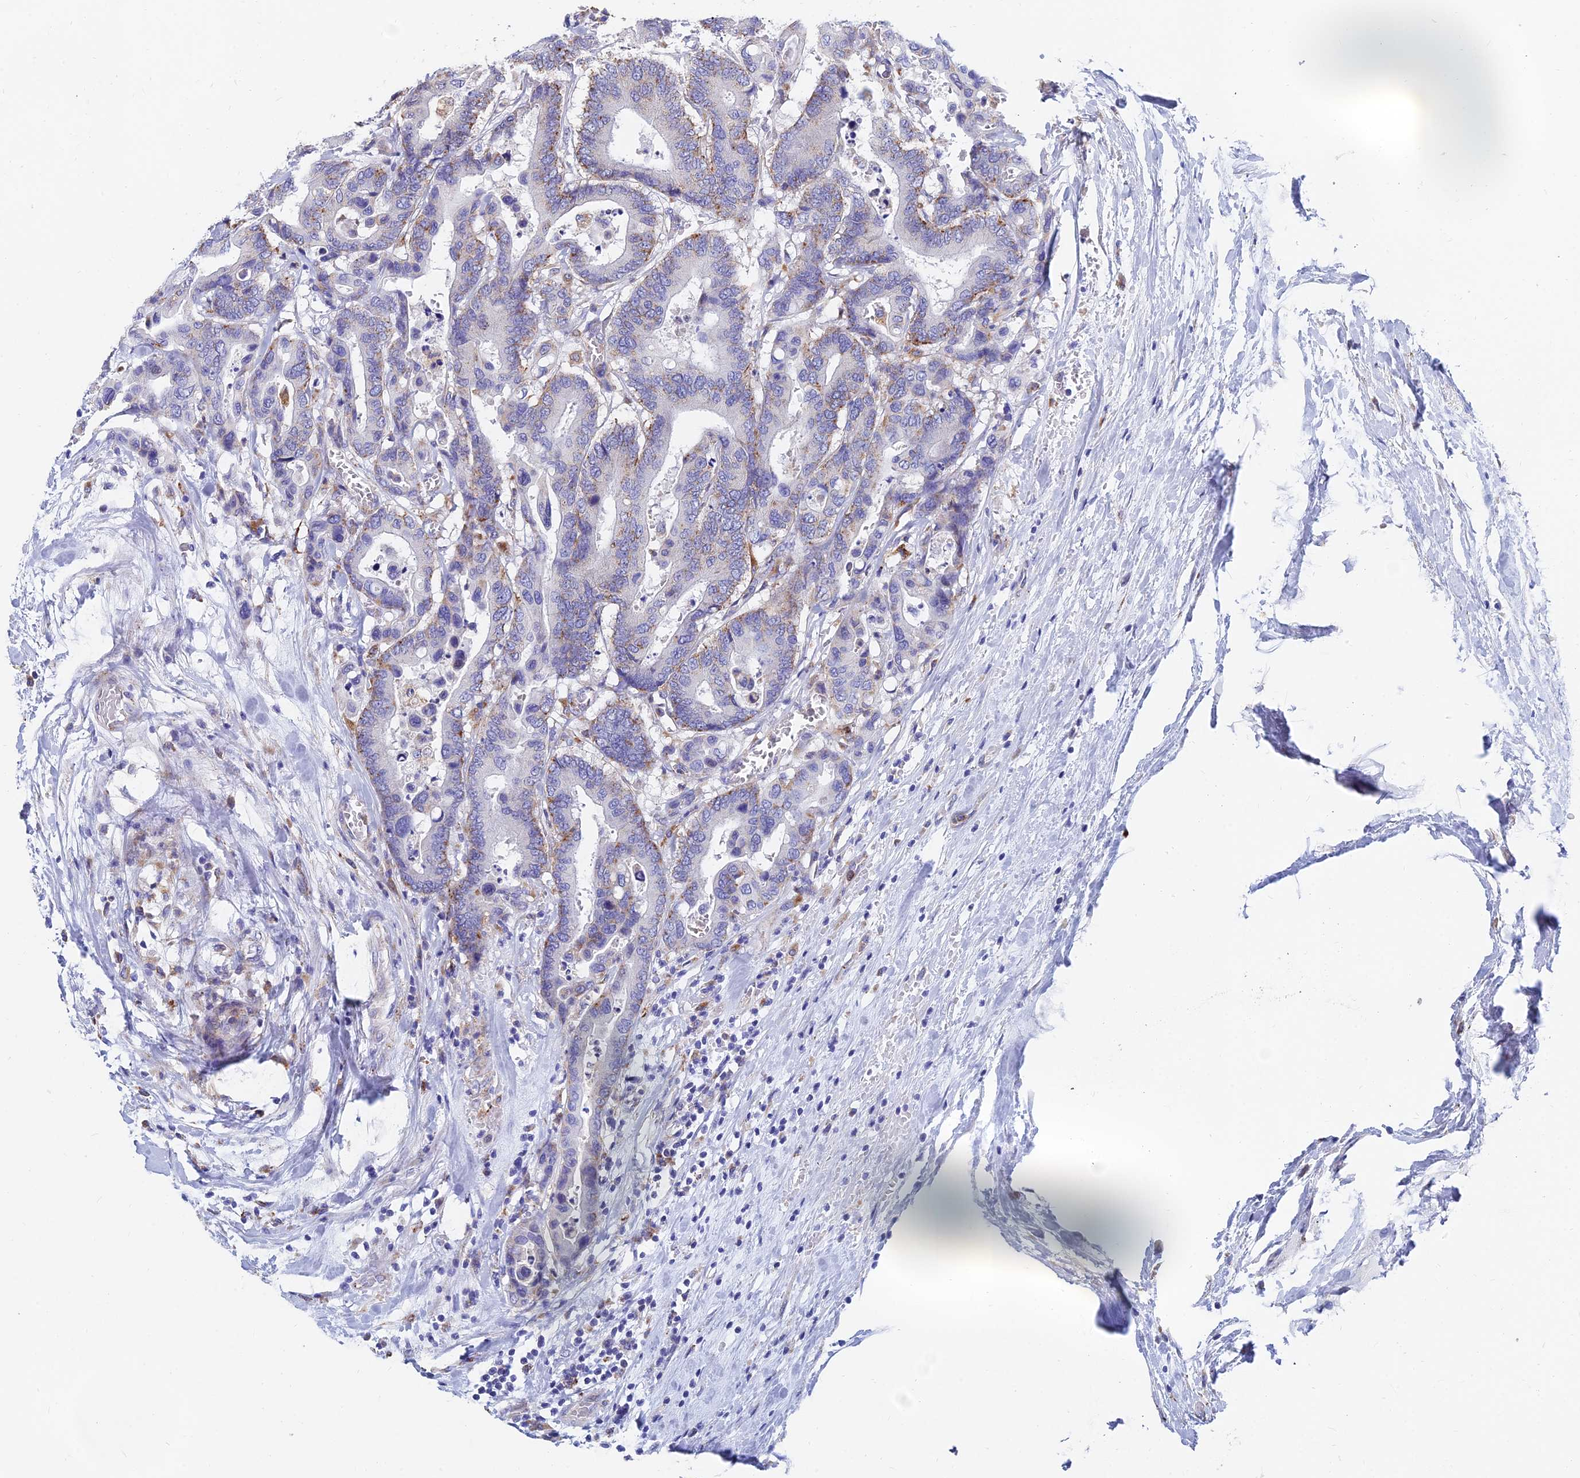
{"staining": {"intensity": "moderate", "quantity": "<25%", "location": "cytoplasmic/membranous"}, "tissue": "colorectal cancer", "cell_type": "Tumor cells", "image_type": "cancer", "snomed": [{"axis": "morphology", "description": "Normal tissue, NOS"}, {"axis": "morphology", "description": "Adenocarcinoma, NOS"}, {"axis": "topography", "description": "Colon"}], "caption": "Immunohistochemical staining of adenocarcinoma (colorectal) displays low levels of moderate cytoplasmic/membranous expression in approximately <25% of tumor cells.", "gene": "SPNS1", "patient": {"sex": "male", "age": 82}}